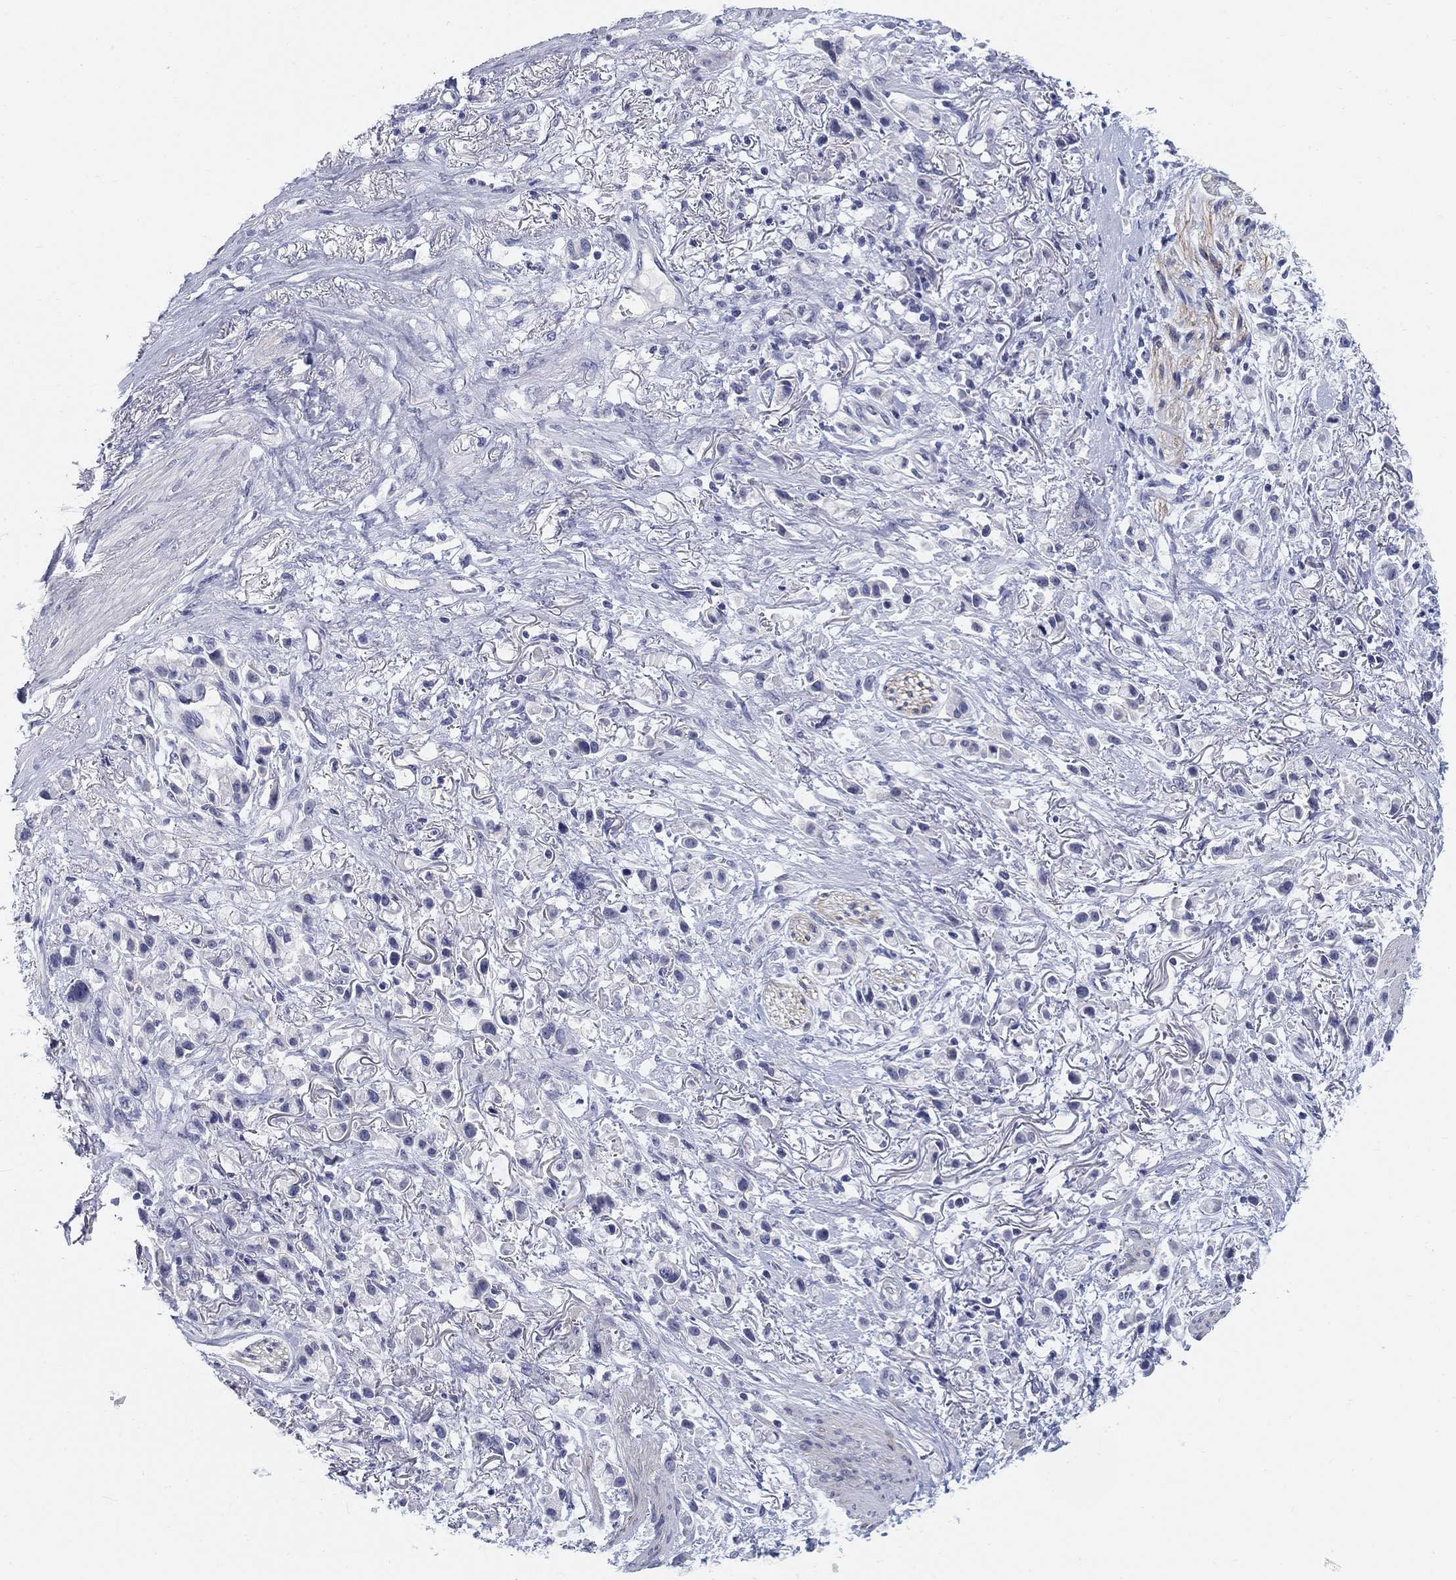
{"staining": {"intensity": "negative", "quantity": "none", "location": "none"}, "tissue": "stomach cancer", "cell_type": "Tumor cells", "image_type": "cancer", "snomed": [{"axis": "morphology", "description": "Adenocarcinoma, NOS"}, {"axis": "topography", "description": "Stomach"}], "caption": "Tumor cells are negative for protein expression in human stomach cancer (adenocarcinoma).", "gene": "CLUL1", "patient": {"sex": "female", "age": 81}}